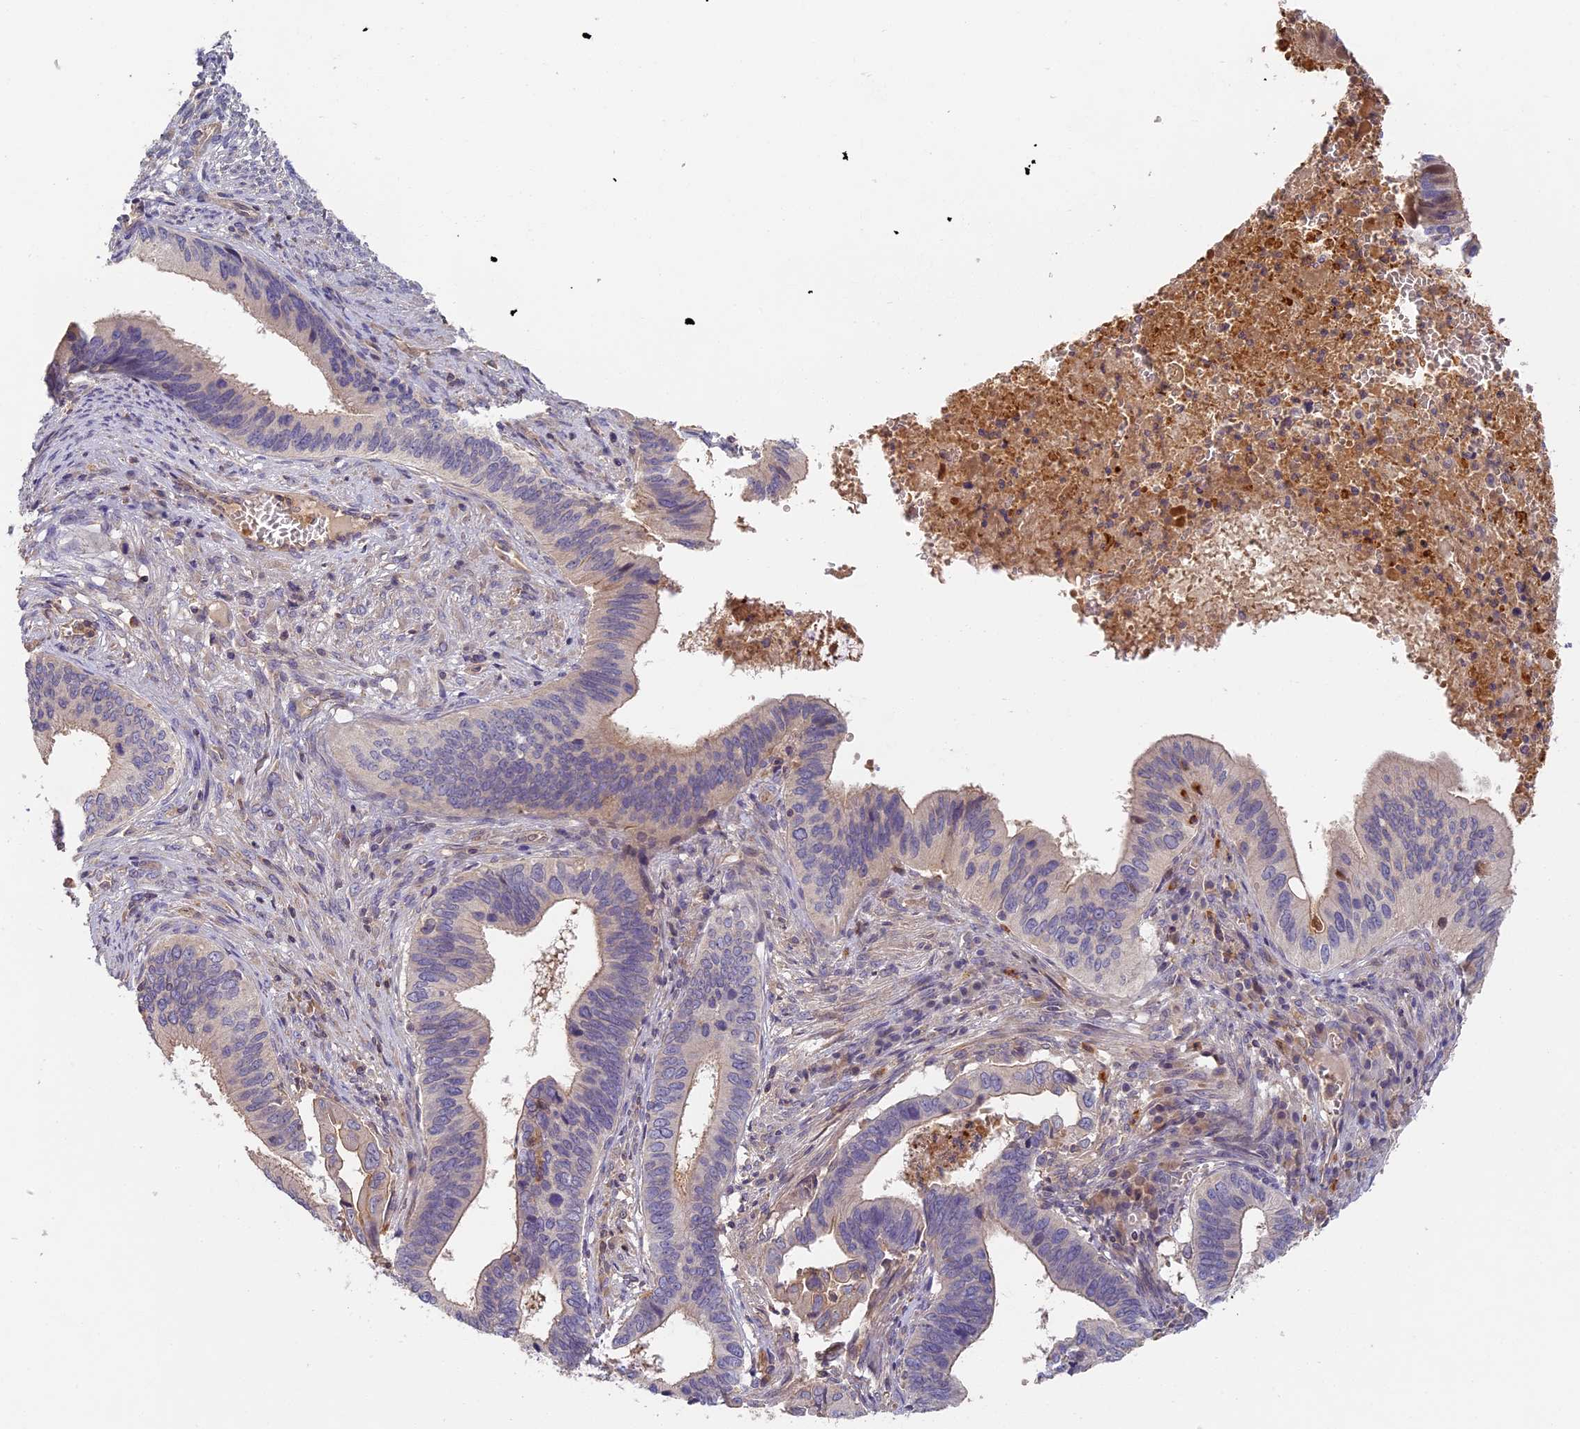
{"staining": {"intensity": "negative", "quantity": "none", "location": "none"}, "tissue": "cervical cancer", "cell_type": "Tumor cells", "image_type": "cancer", "snomed": [{"axis": "morphology", "description": "Adenocarcinoma, NOS"}, {"axis": "topography", "description": "Cervix"}], "caption": "Tumor cells show no significant positivity in cervical adenocarcinoma. (DAB (3,3'-diaminobenzidine) IHC with hematoxylin counter stain).", "gene": "AP4E1", "patient": {"sex": "female", "age": 42}}